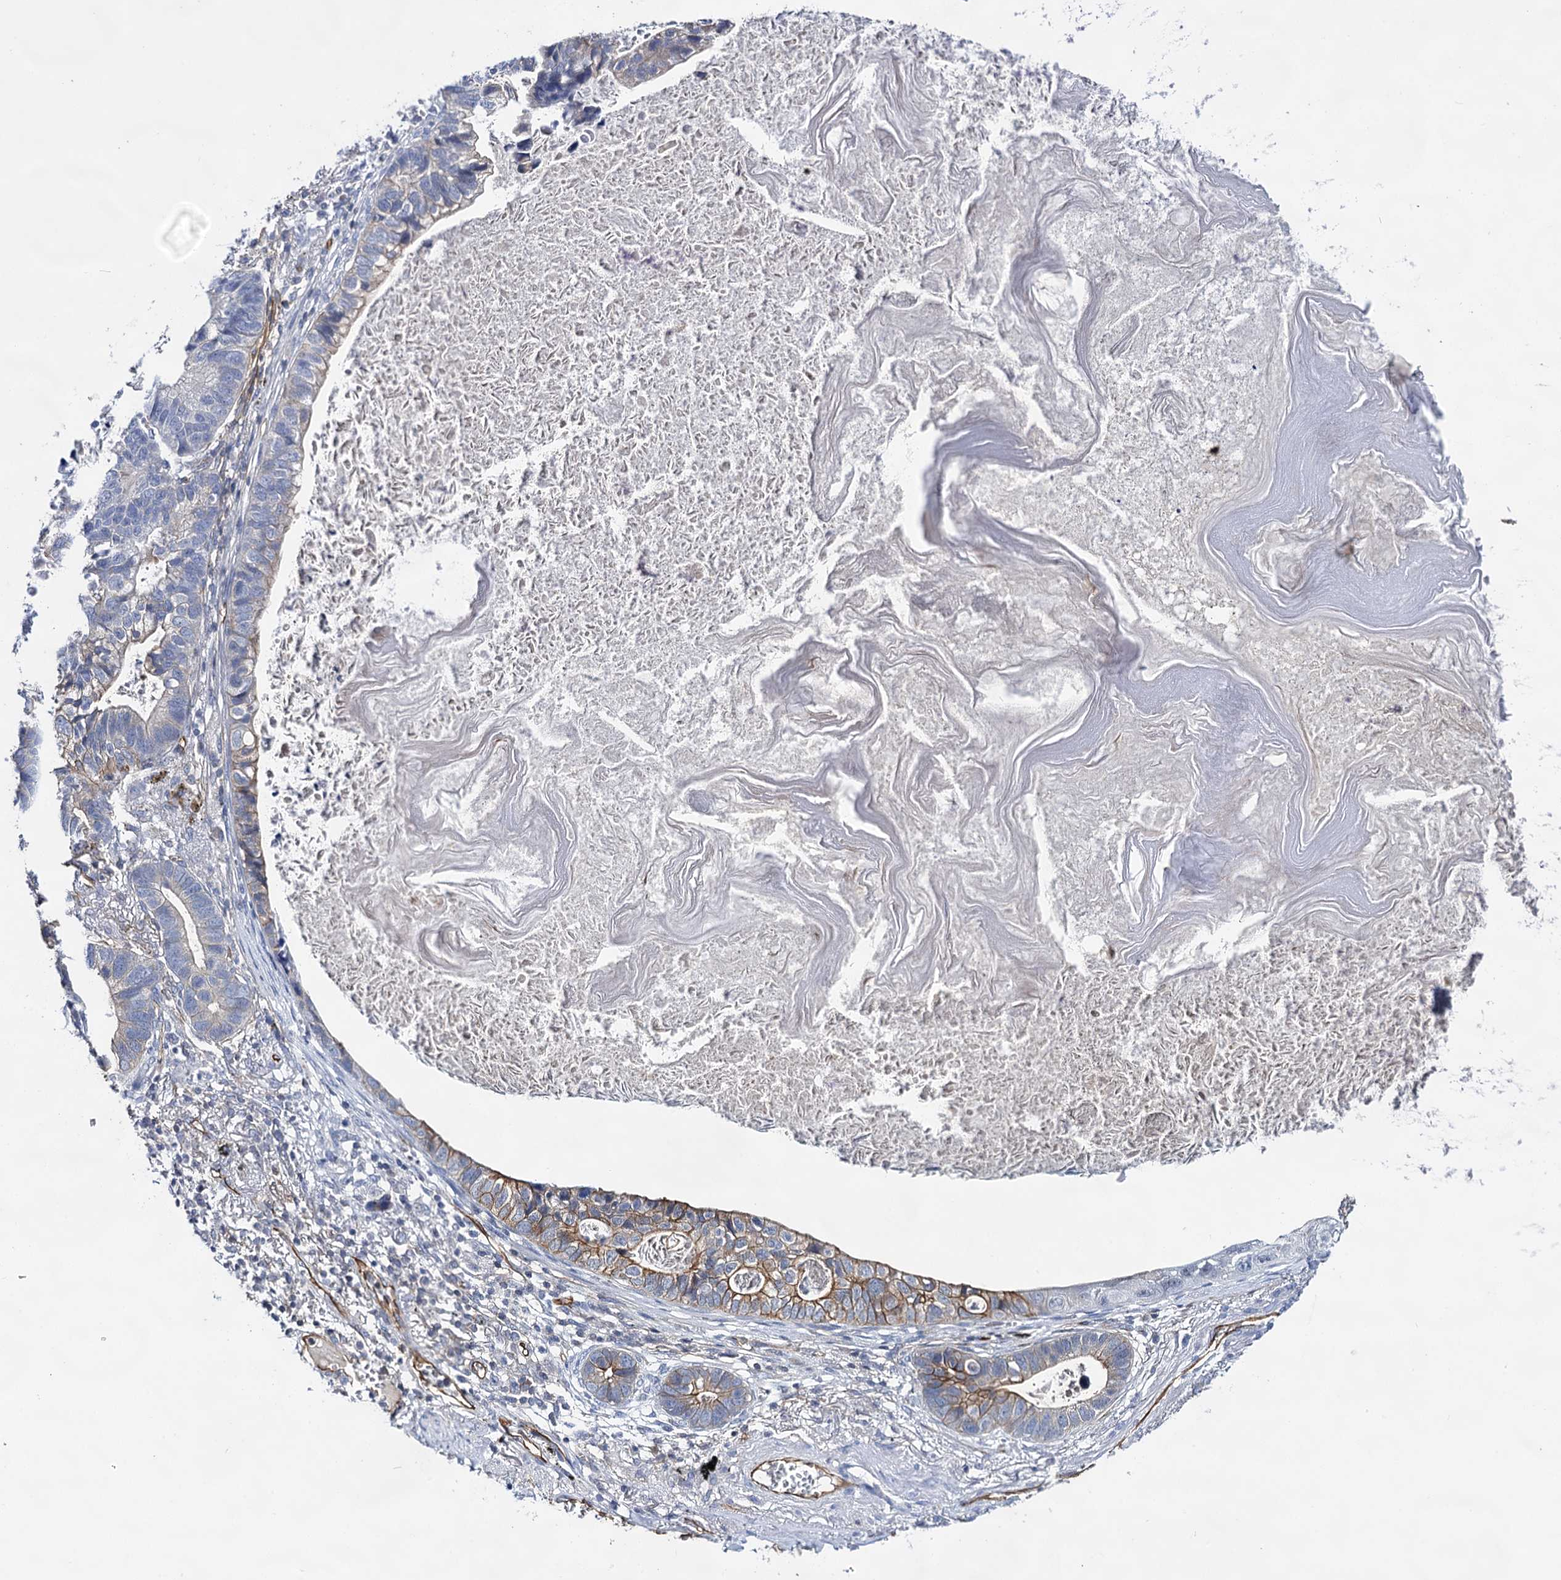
{"staining": {"intensity": "moderate", "quantity": "<25%", "location": "cytoplasmic/membranous"}, "tissue": "lung cancer", "cell_type": "Tumor cells", "image_type": "cancer", "snomed": [{"axis": "morphology", "description": "Adenocarcinoma, NOS"}, {"axis": "topography", "description": "Lung"}], "caption": "High-power microscopy captured an IHC histopathology image of lung cancer, revealing moderate cytoplasmic/membranous staining in approximately <25% of tumor cells.", "gene": "ABLIM1", "patient": {"sex": "male", "age": 67}}